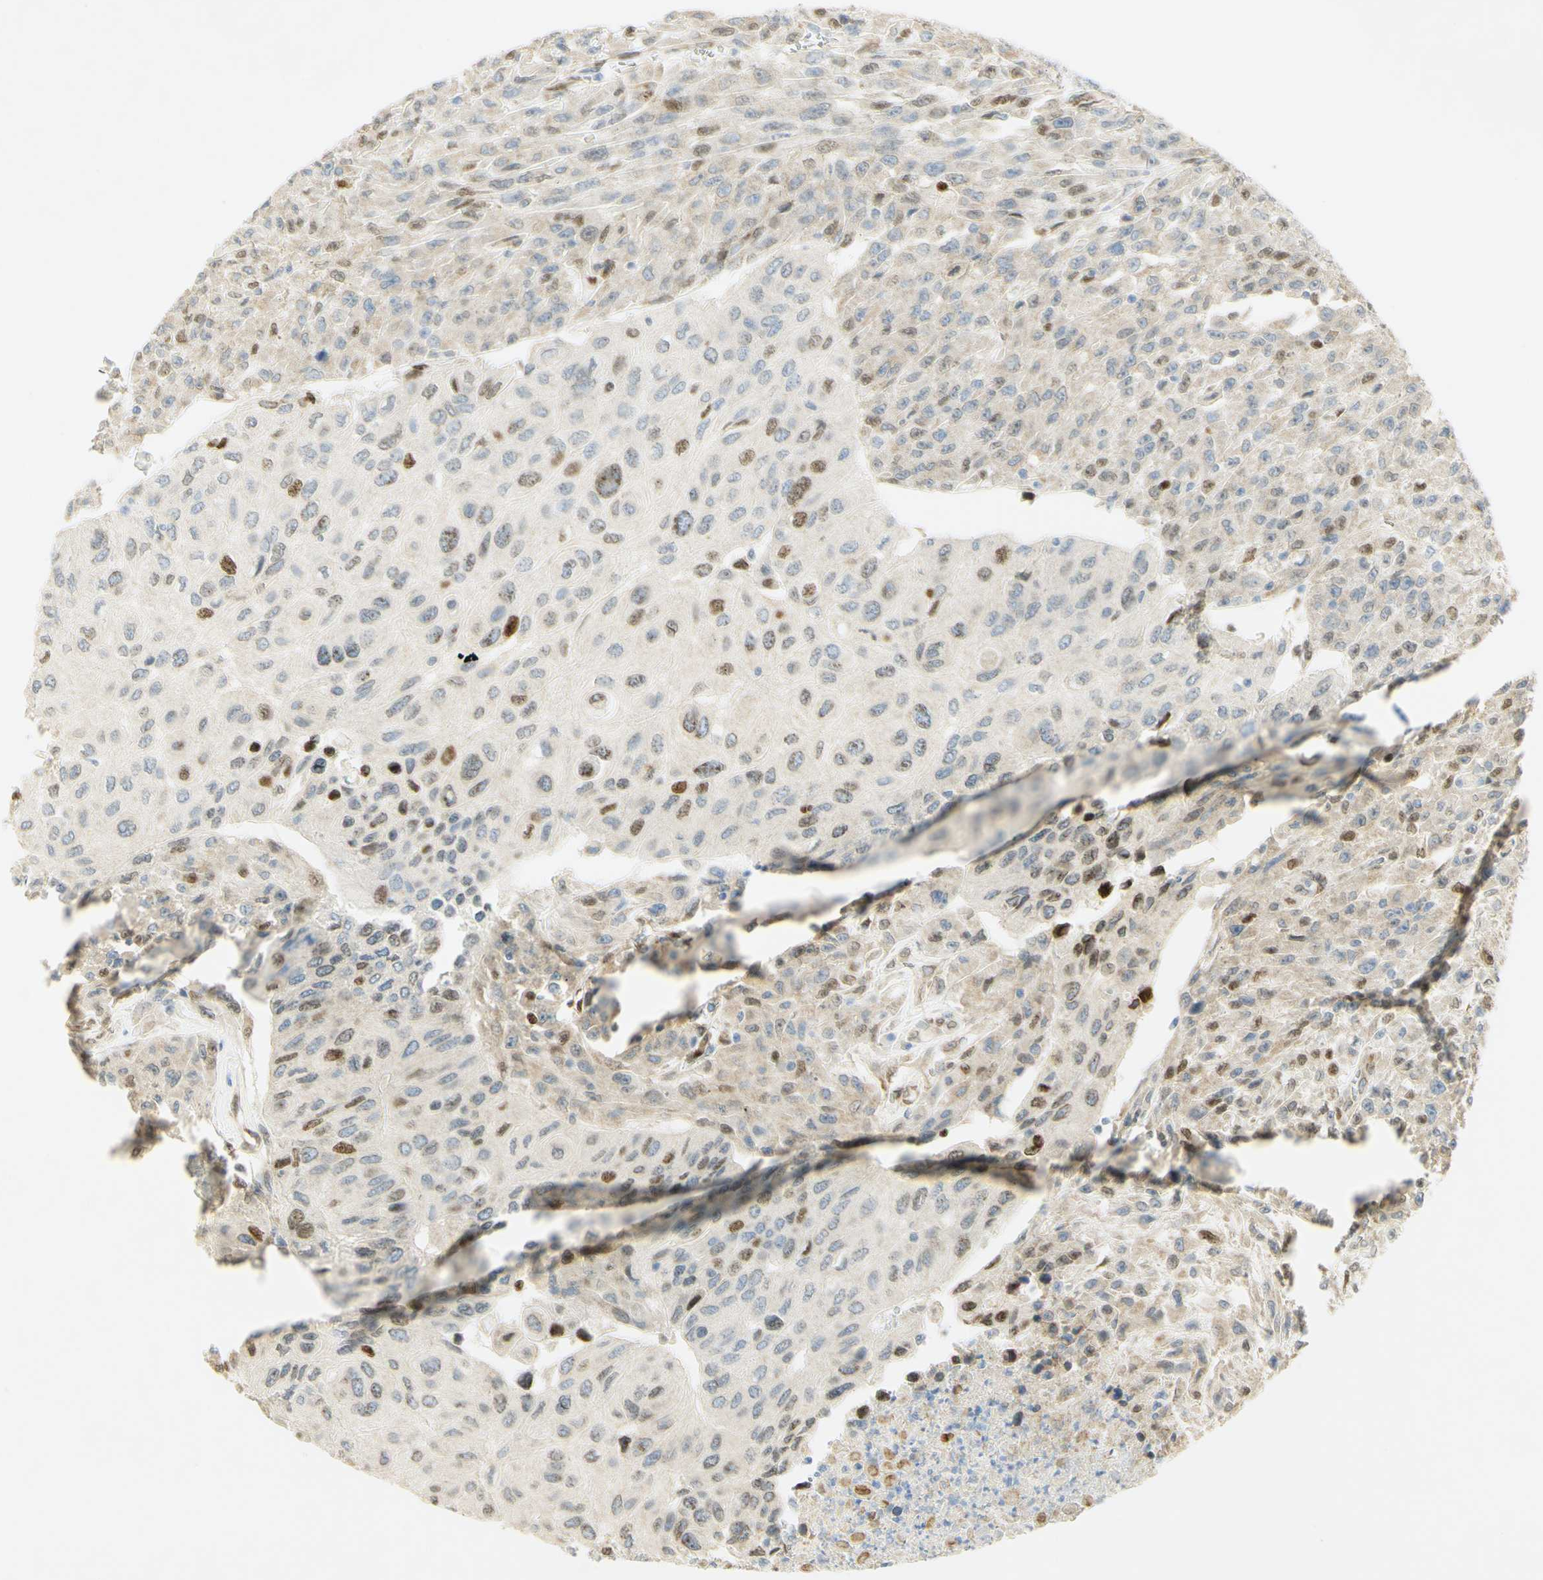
{"staining": {"intensity": "moderate", "quantity": "25%-75%", "location": "nuclear"}, "tissue": "urothelial cancer", "cell_type": "Tumor cells", "image_type": "cancer", "snomed": [{"axis": "morphology", "description": "Urothelial carcinoma, High grade"}, {"axis": "topography", "description": "Urinary bladder"}], "caption": "This photomicrograph exhibits urothelial carcinoma (high-grade) stained with immunohistochemistry (IHC) to label a protein in brown. The nuclear of tumor cells show moderate positivity for the protein. Nuclei are counter-stained blue.", "gene": "E2F1", "patient": {"sex": "male", "age": 66}}